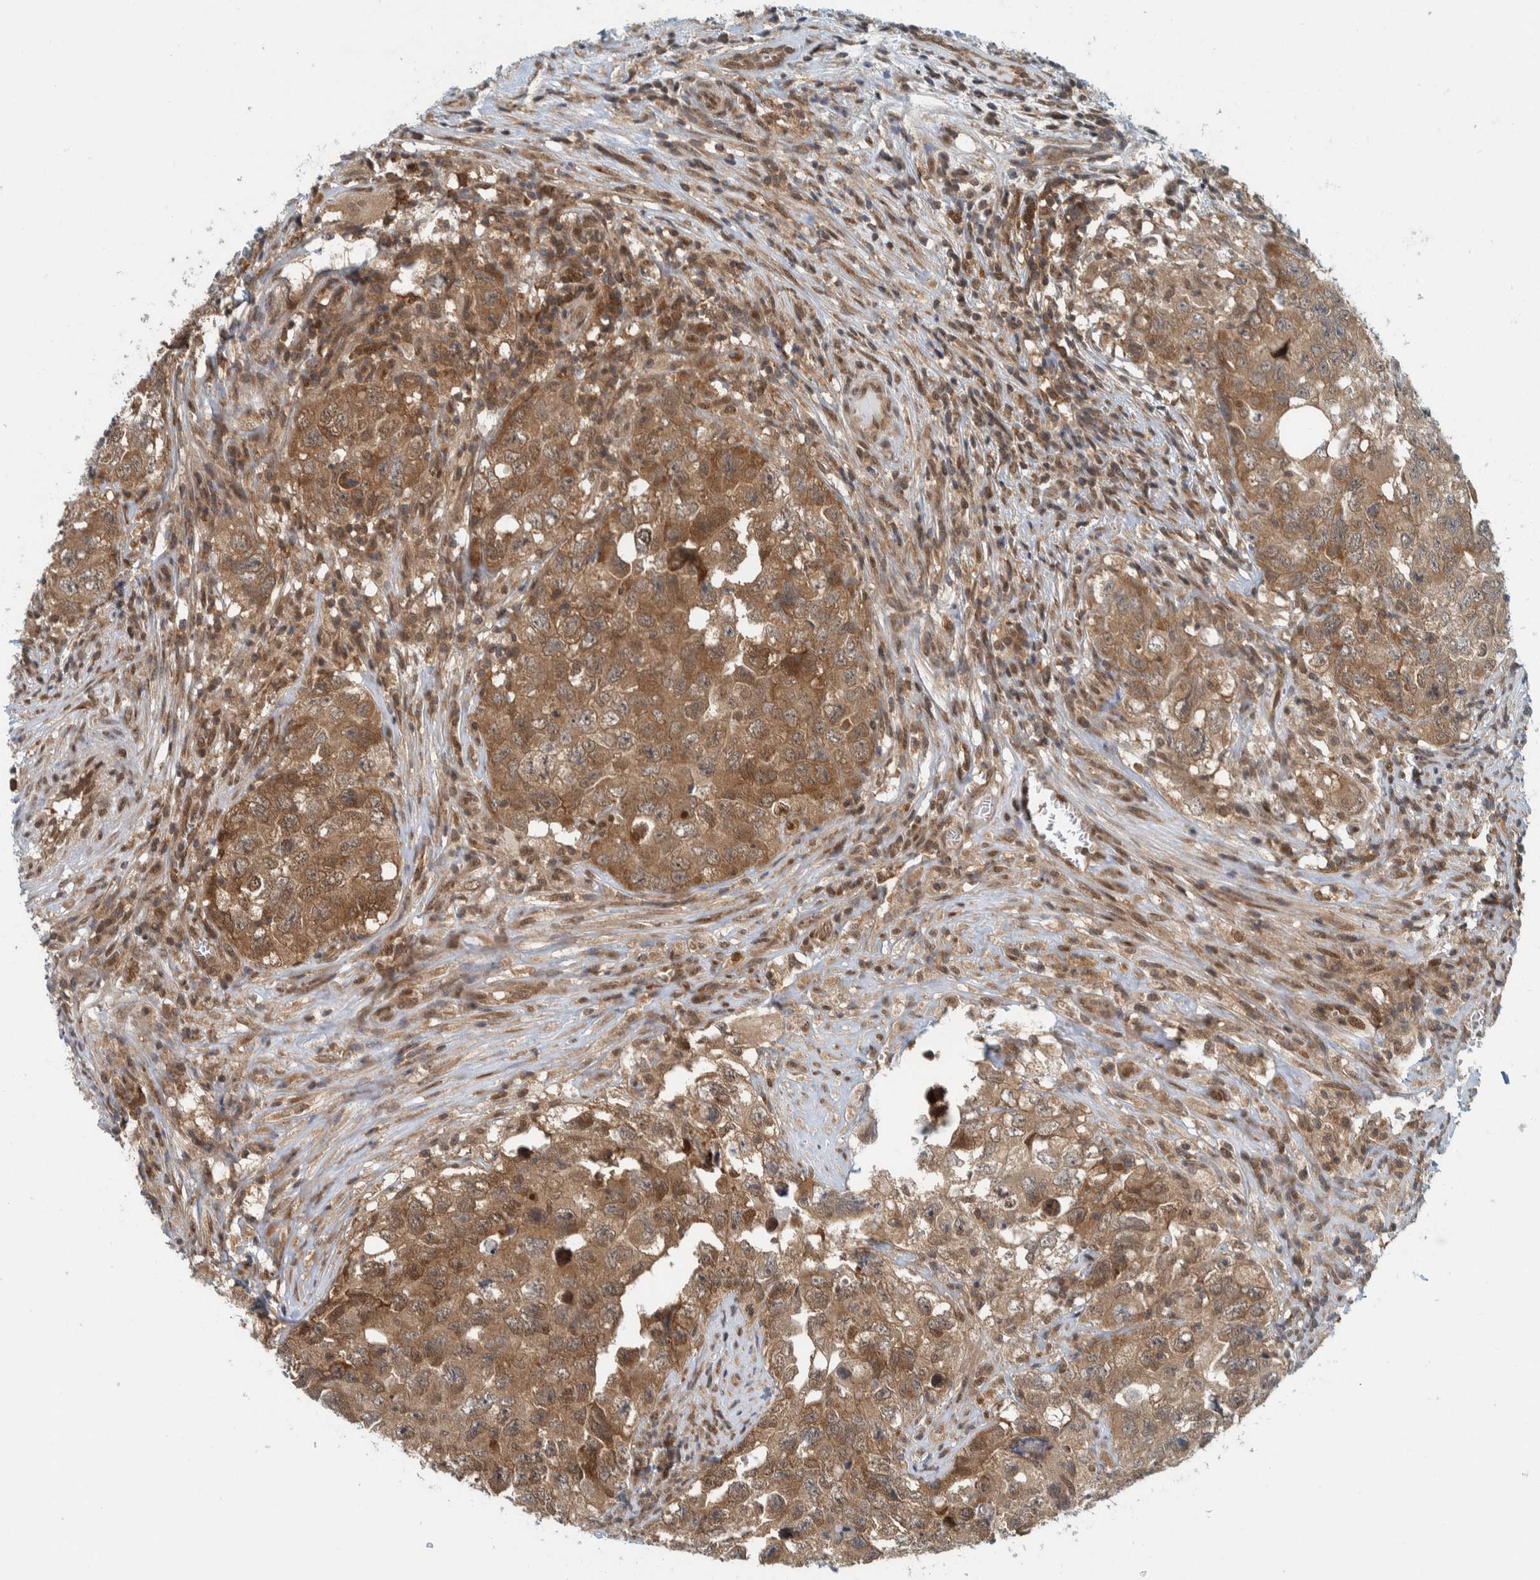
{"staining": {"intensity": "moderate", "quantity": ">75%", "location": "cytoplasmic/membranous"}, "tissue": "testis cancer", "cell_type": "Tumor cells", "image_type": "cancer", "snomed": [{"axis": "morphology", "description": "Seminoma, NOS"}, {"axis": "morphology", "description": "Carcinoma, Embryonal, NOS"}, {"axis": "topography", "description": "Testis"}], "caption": "There is medium levels of moderate cytoplasmic/membranous positivity in tumor cells of testis cancer, as demonstrated by immunohistochemical staining (brown color).", "gene": "COPS3", "patient": {"sex": "male", "age": 43}}